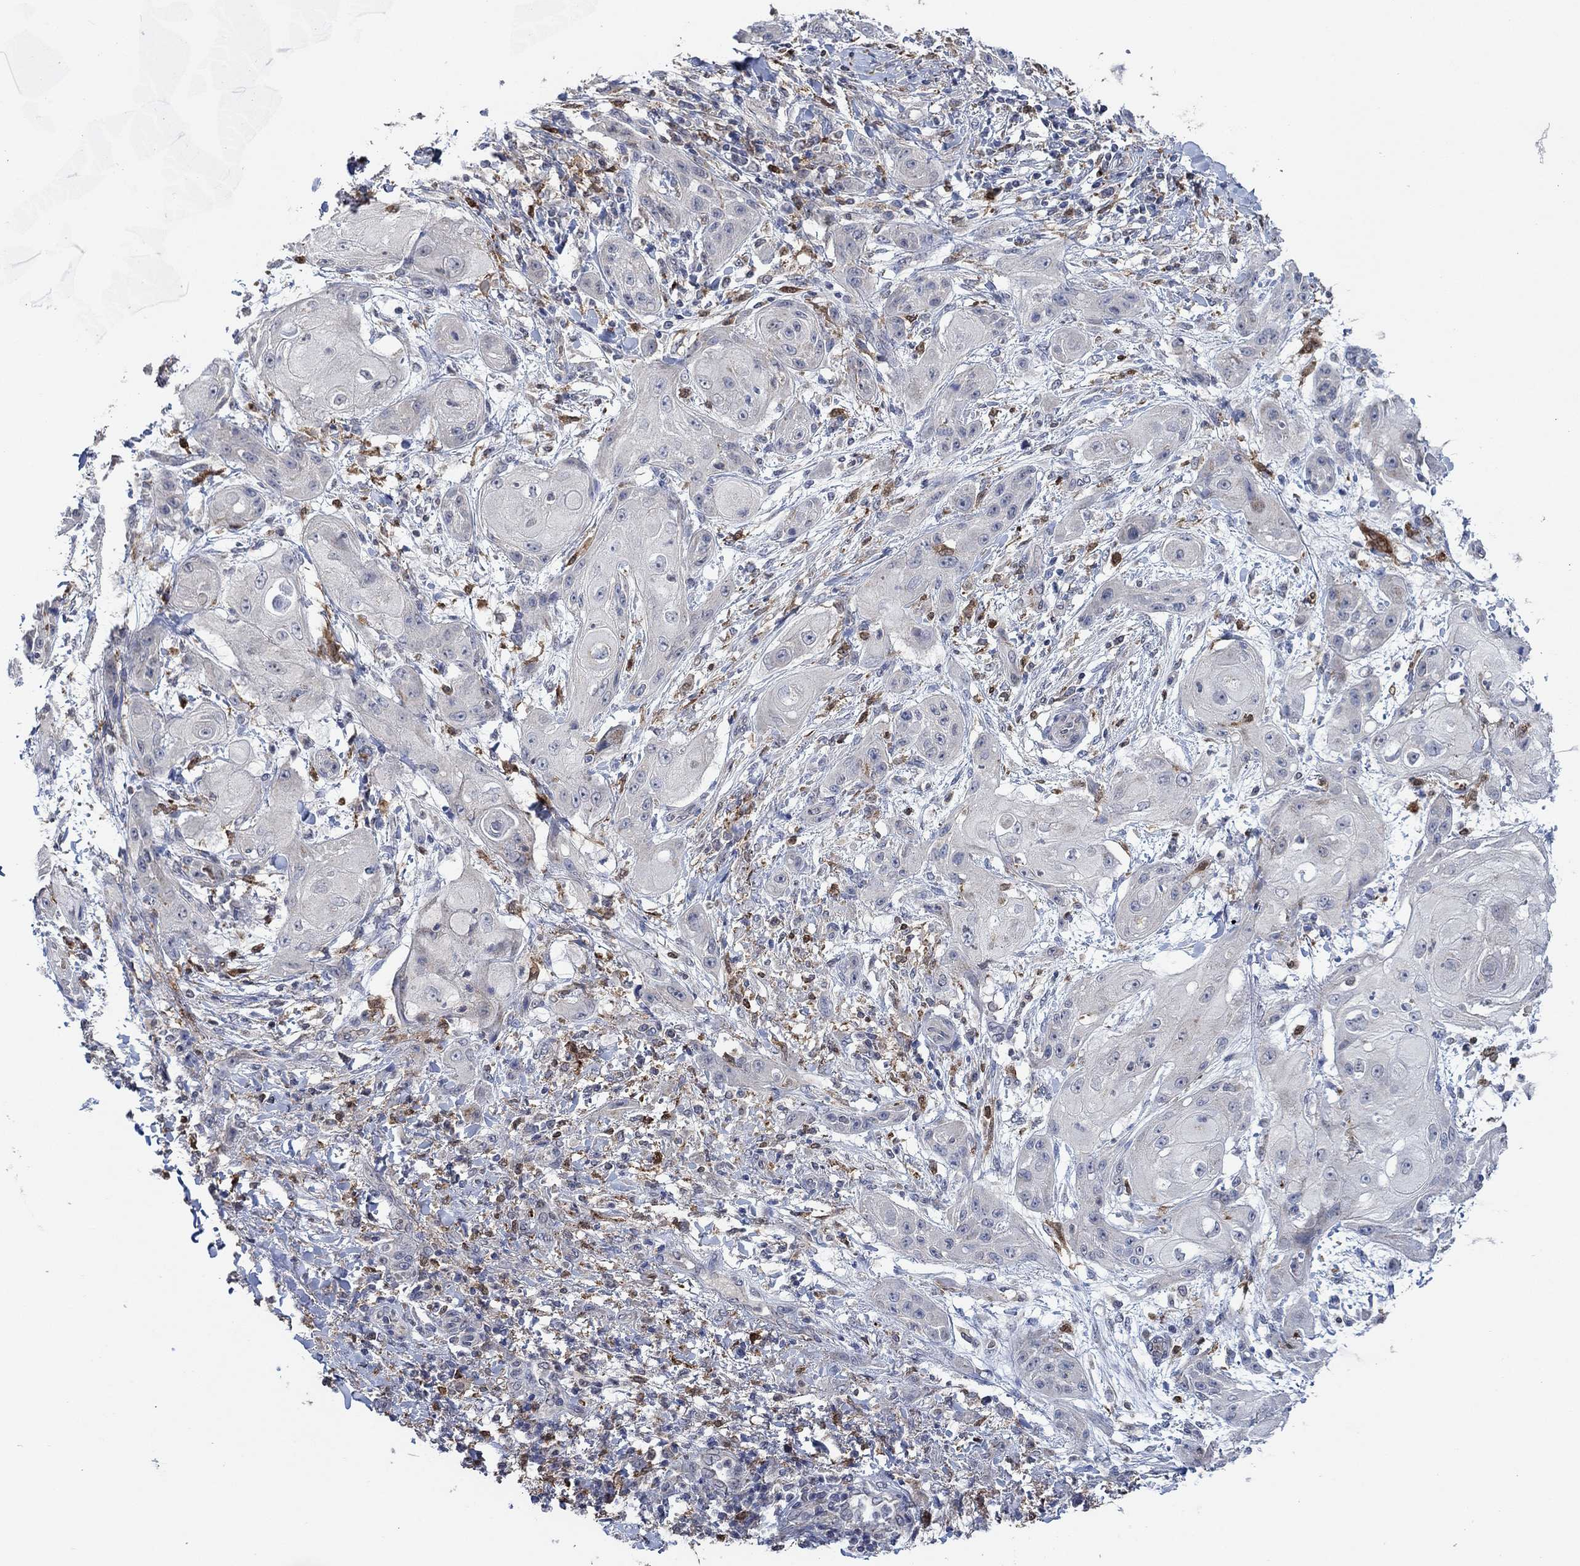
{"staining": {"intensity": "negative", "quantity": "none", "location": "none"}, "tissue": "skin cancer", "cell_type": "Tumor cells", "image_type": "cancer", "snomed": [{"axis": "morphology", "description": "Squamous cell carcinoma, NOS"}, {"axis": "topography", "description": "Skin"}], "caption": "The image demonstrates no significant staining in tumor cells of skin squamous cell carcinoma.", "gene": "MPP1", "patient": {"sex": "male", "age": 62}}